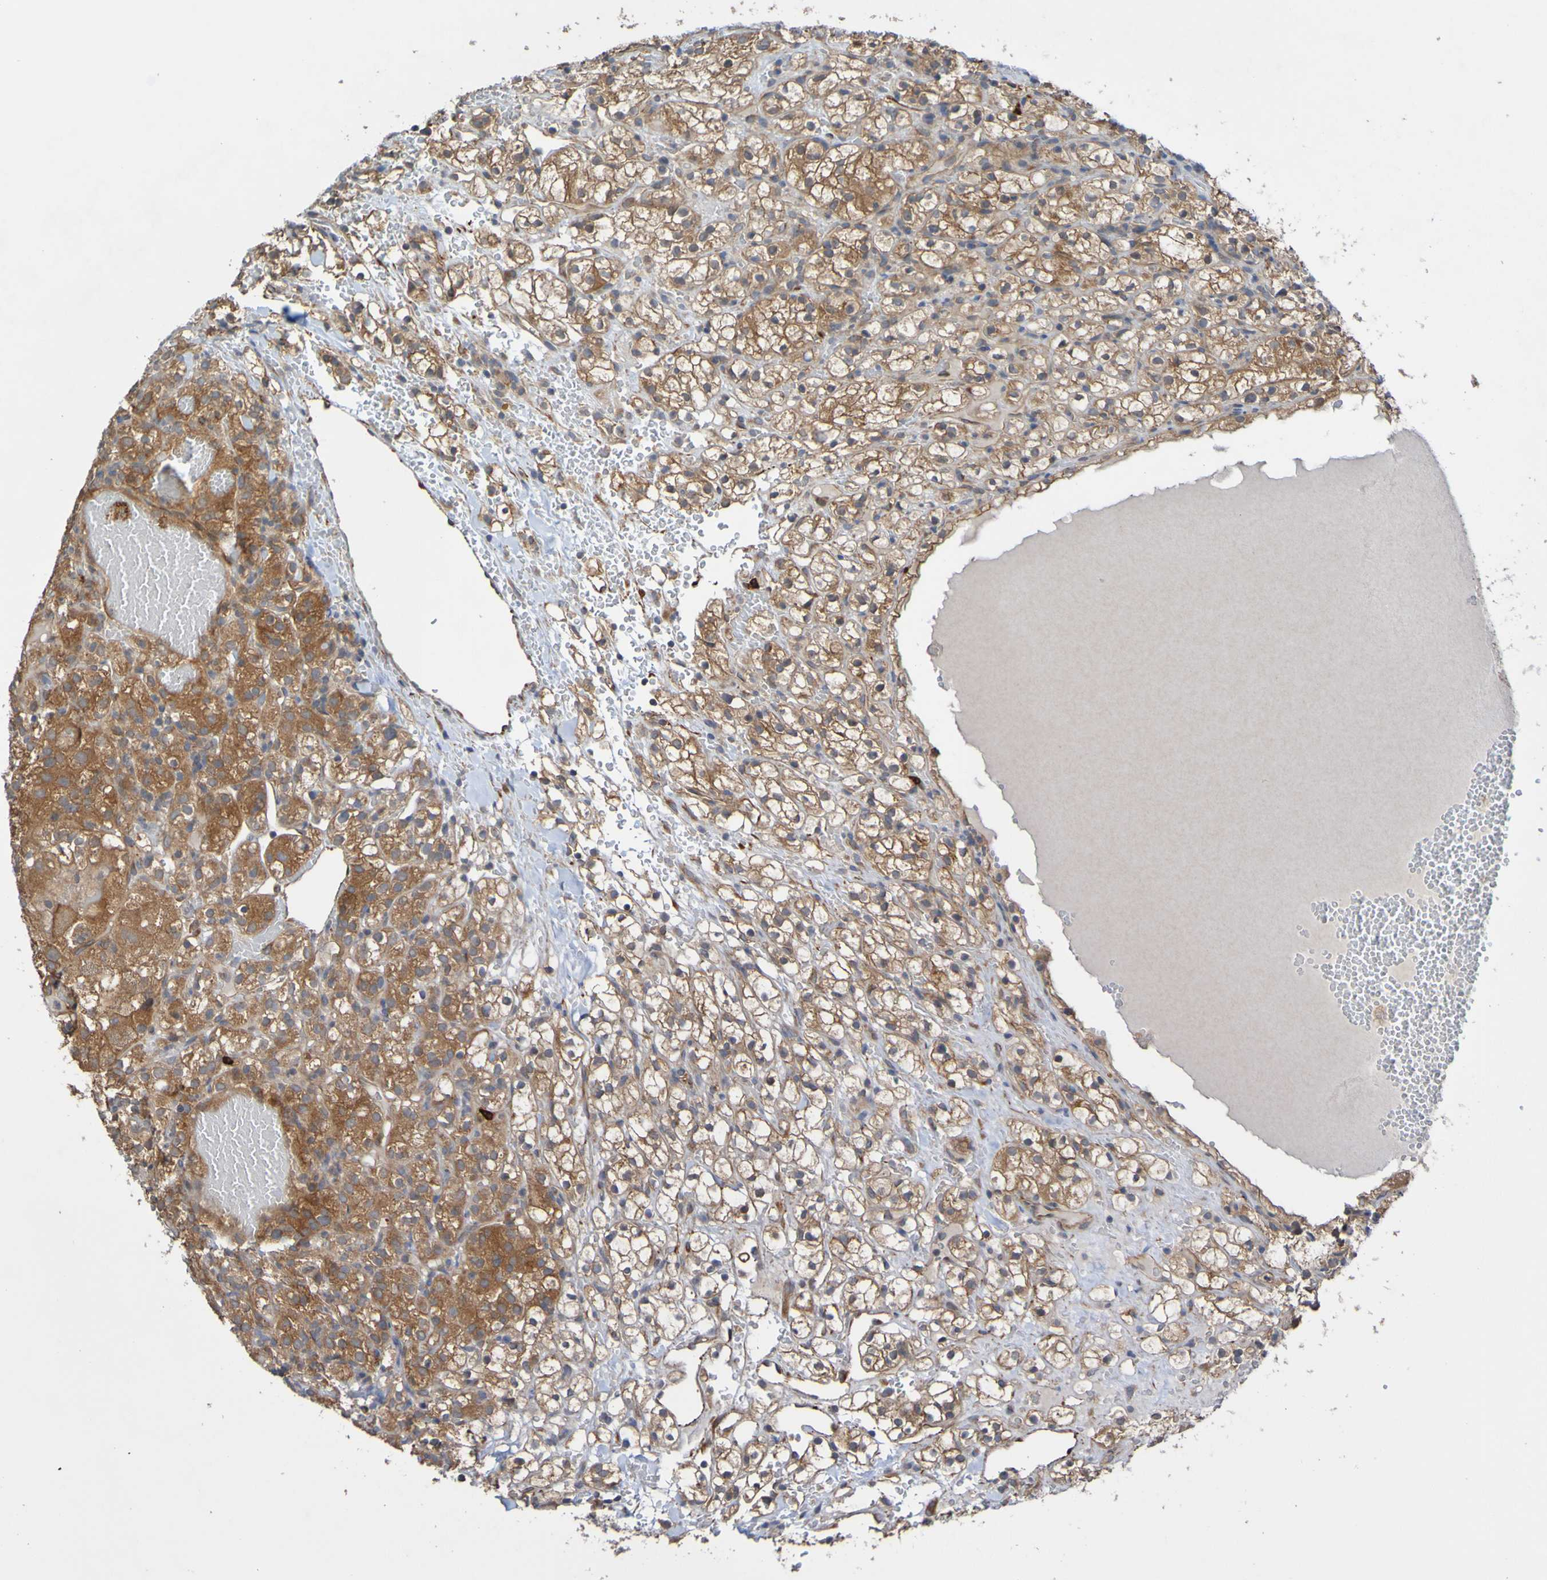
{"staining": {"intensity": "moderate", "quantity": ">75%", "location": "cytoplasmic/membranous"}, "tissue": "renal cancer", "cell_type": "Tumor cells", "image_type": "cancer", "snomed": [{"axis": "morphology", "description": "Adenocarcinoma, NOS"}, {"axis": "topography", "description": "Kidney"}], "caption": "Immunohistochemistry (IHC) staining of adenocarcinoma (renal), which displays medium levels of moderate cytoplasmic/membranous positivity in about >75% of tumor cells indicating moderate cytoplasmic/membranous protein expression. The staining was performed using DAB (3,3'-diaminobenzidine) (brown) for protein detection and nuclei were counterstained in hematoxylin (blue).", "gene": "ST8SIA6", "patient": {"sex": "male", "age": 61}}